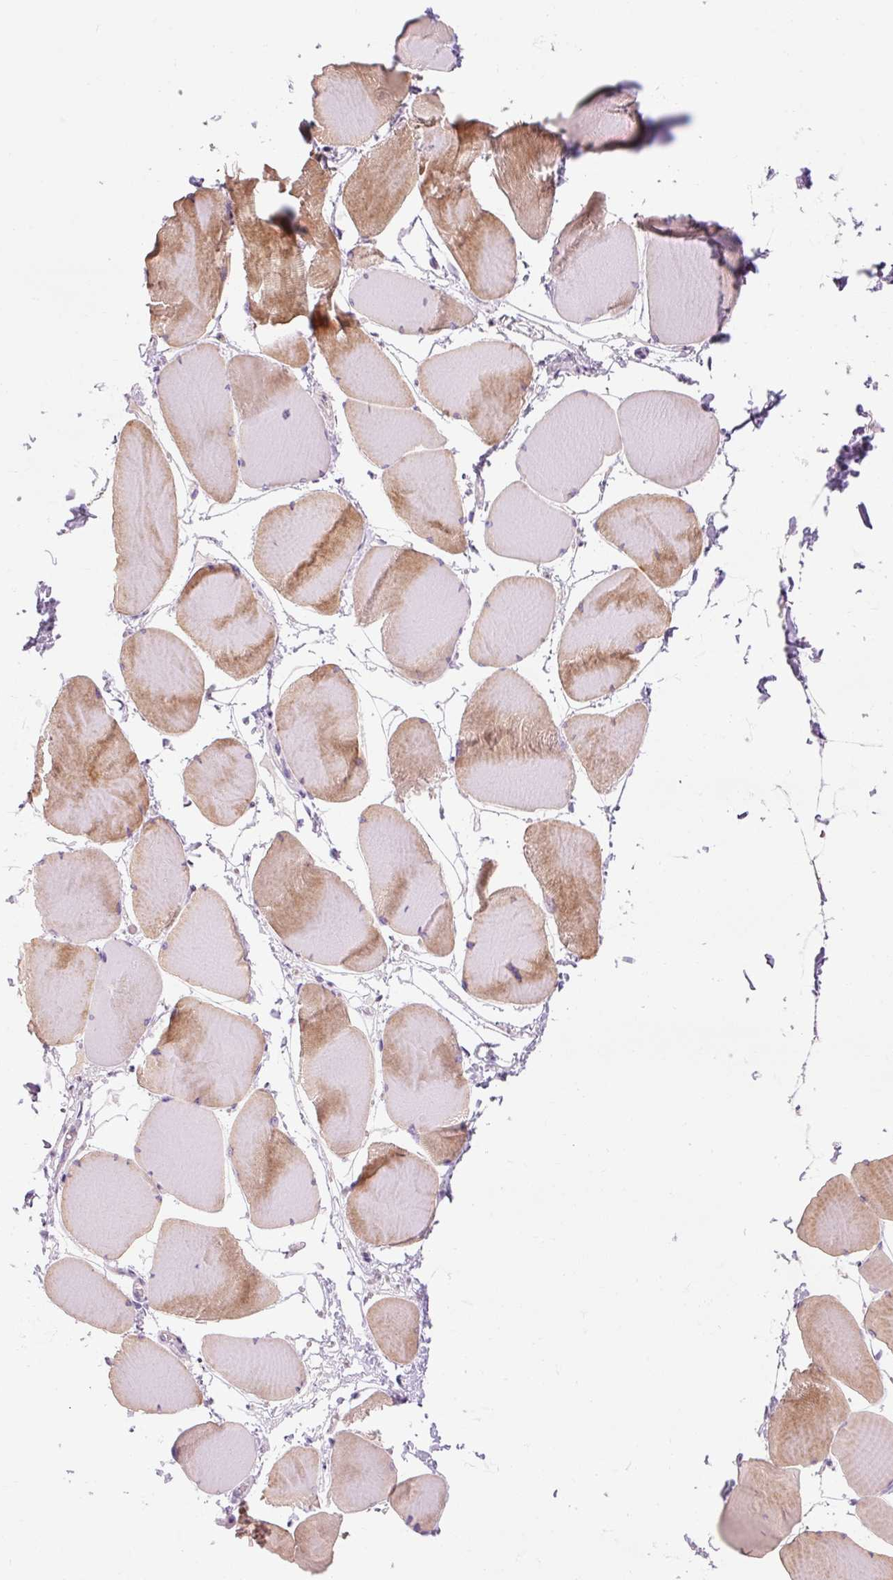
{"staining": {"intensity": "moderate", "quantity": "25%-75%", "location": "cytoplasmic/membranous"}, "tissue": "skeletal muscle", "cell_type": "Myocytes", "image_type": "normal", "snomed": [{"axis": "morphology", "description": "Normal tissue, NOS"}, {"axis": "topography", "description": "Skeletal muscle"}], "caption": "Skeletal muscle stained with DAB immunohistochemistry (IHC) shows medium levels of moderate cytoplasmic/membranous staining in approximately 25%-75% of myocytes.", "gene": "TIGD2", "patient": {"sex": "male", "age": 25}}